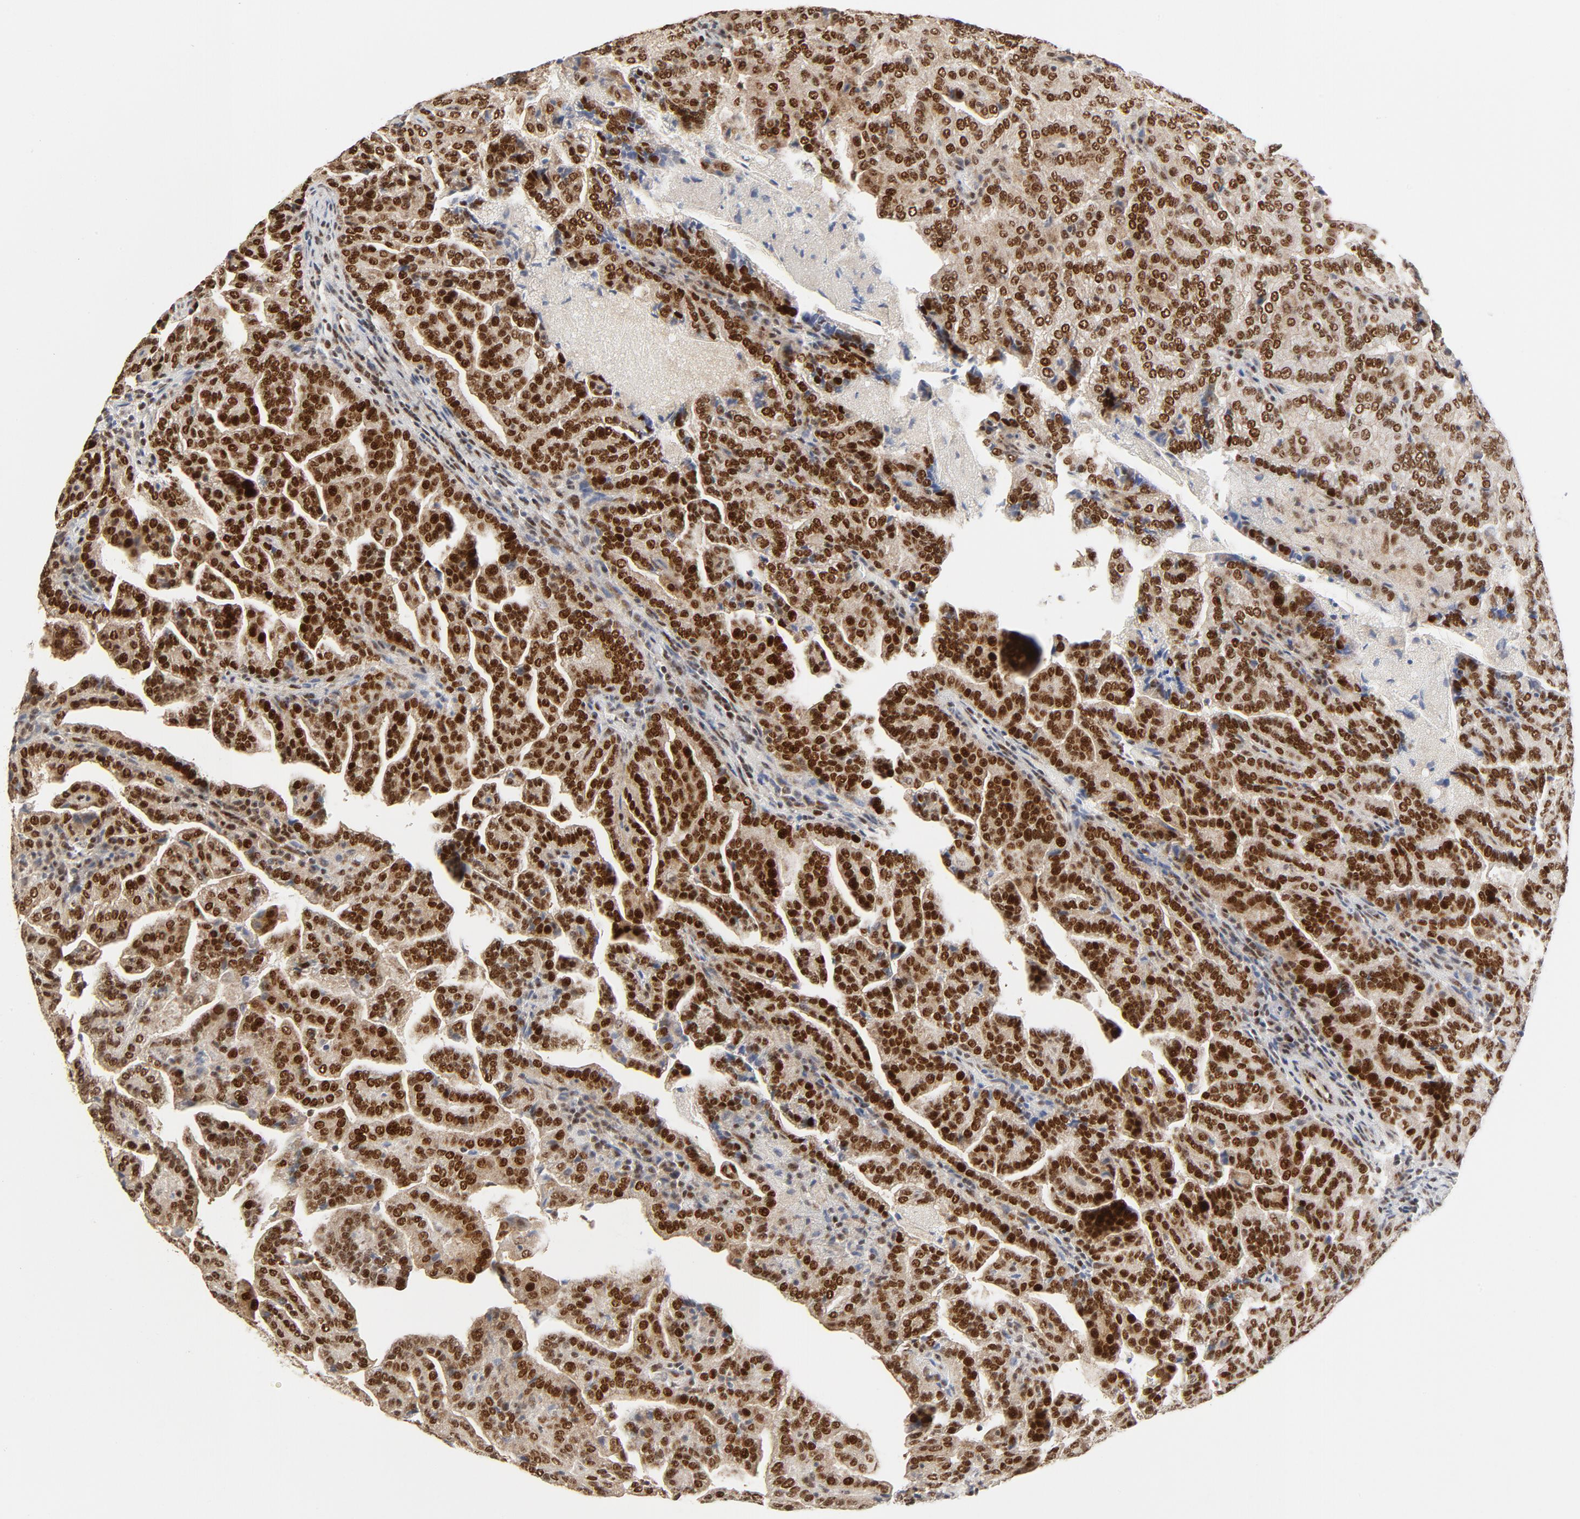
{"staining": {"intensity": "strong", "quantity": ">75%", "location": "cytoplasmic/membranous,nuclear"}, "tissue": "renal cancer", "cell_type": "Tumor cells", "image_type": "cancer", "snomed": [{"axis": "morphology", "description": "Adenocarcinoma, NOS"}, {"axis": "topography", "description": "Kidney"}], "caption": "Tumor cells demonstrate high levels of strong cytoplasmic/membranous and nuclear positivity in approximately >75% of cells in renal cancer. (DAB (3,3'-diaminobenzidine) IHC with brightfield microscopy, high magnification).", "gene": "GTF2I", "patient": {"sex": "male", "age": 61}}